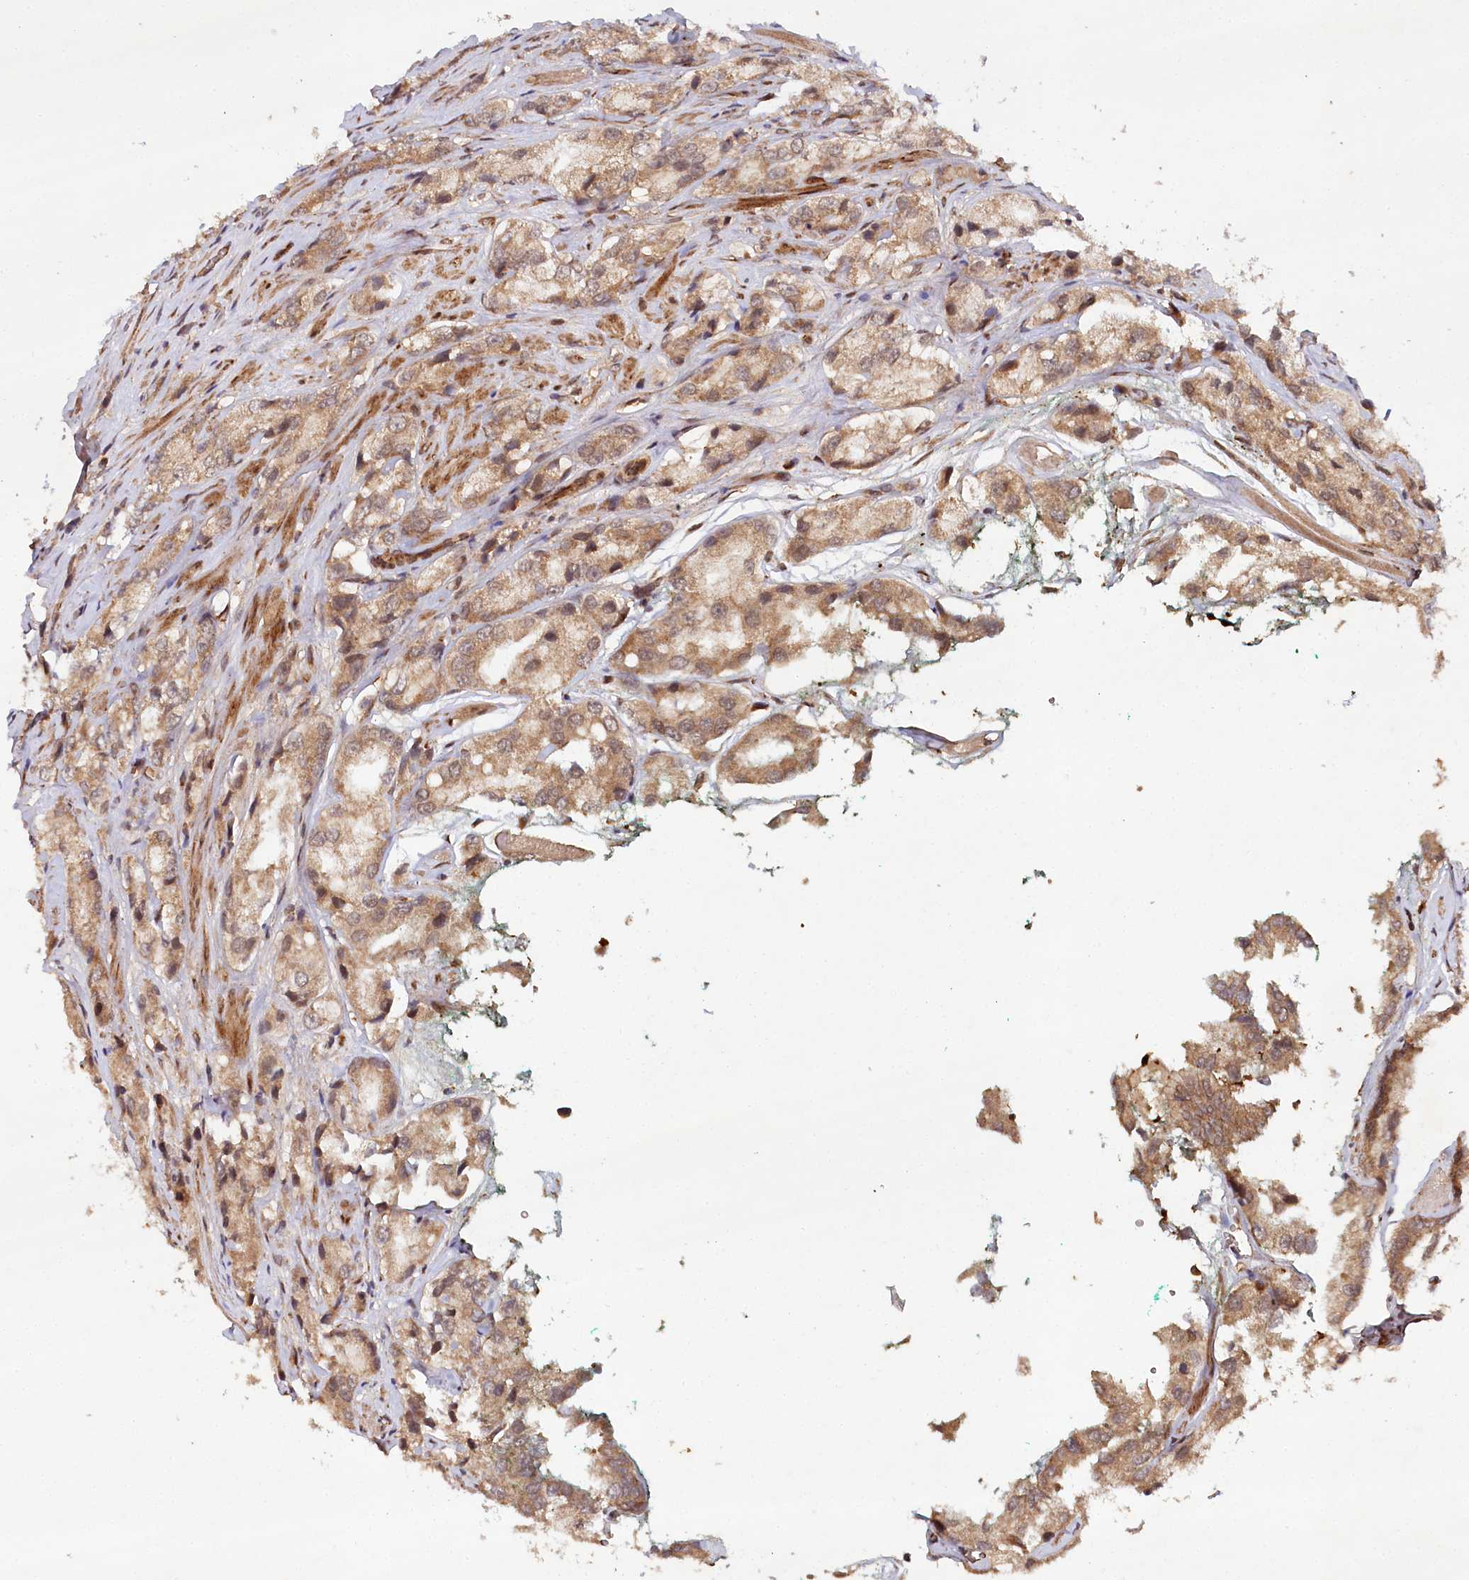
{"staining": {"intensity": "moderate", "quantity": ">75%", "location": "cytoplasmic/membranous,nuclear"}, "tissue": "prostate cancer", "cell_type": "Tumor cells", "image_type": "cancer", "snomed": [{"axis": "morphology", "description": "Adenocarcinoma, High grade"}, {"axis": "topography", "description": "Prostate"}], "caption": "Human prostate cancer stained with a protein marker exhibits moderate staining in tumor cells.", "gene": "ALKBH8", "patient": {"sex": "male", "age": 66}}